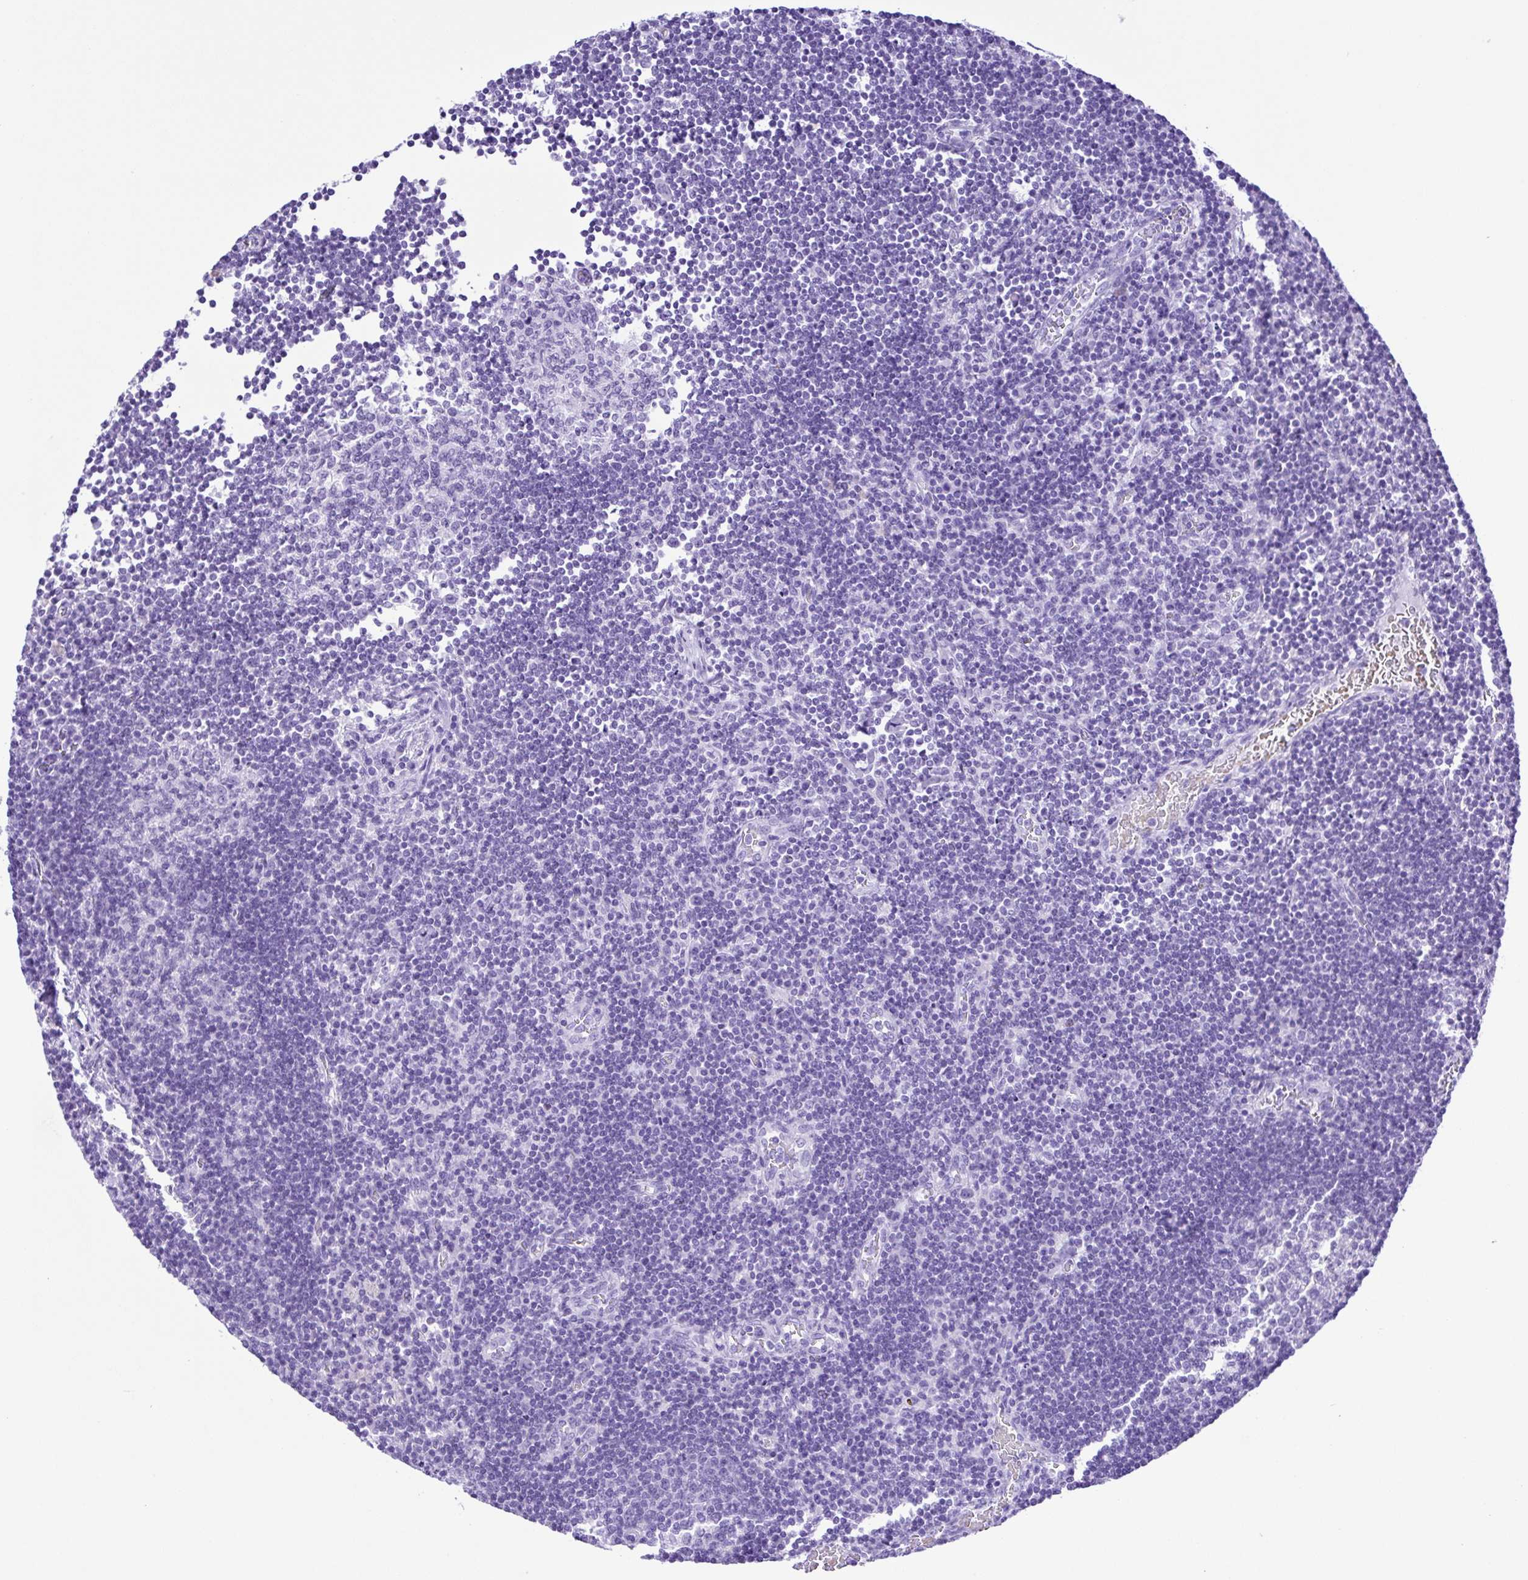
{"staining": {"intensity": "negative", "quantity": "none", "location": "none"}, "tissue": "lymph node", "cell_type": "Germinal center cells", "image_type": "normal", "snomed": [{"axis": "morphology", "description": "Normal tissue, NOS"}, {"axis": "topography", "description": "Lymph node"}], "caption": "DAB (3,3'-diaminobenzidine) immunohistochemical staining of benign human lymph node demonstrates no significant expression in germinal center cells.", "gene": "SYT1", "patient": {"sex": "male", "age": 67}}